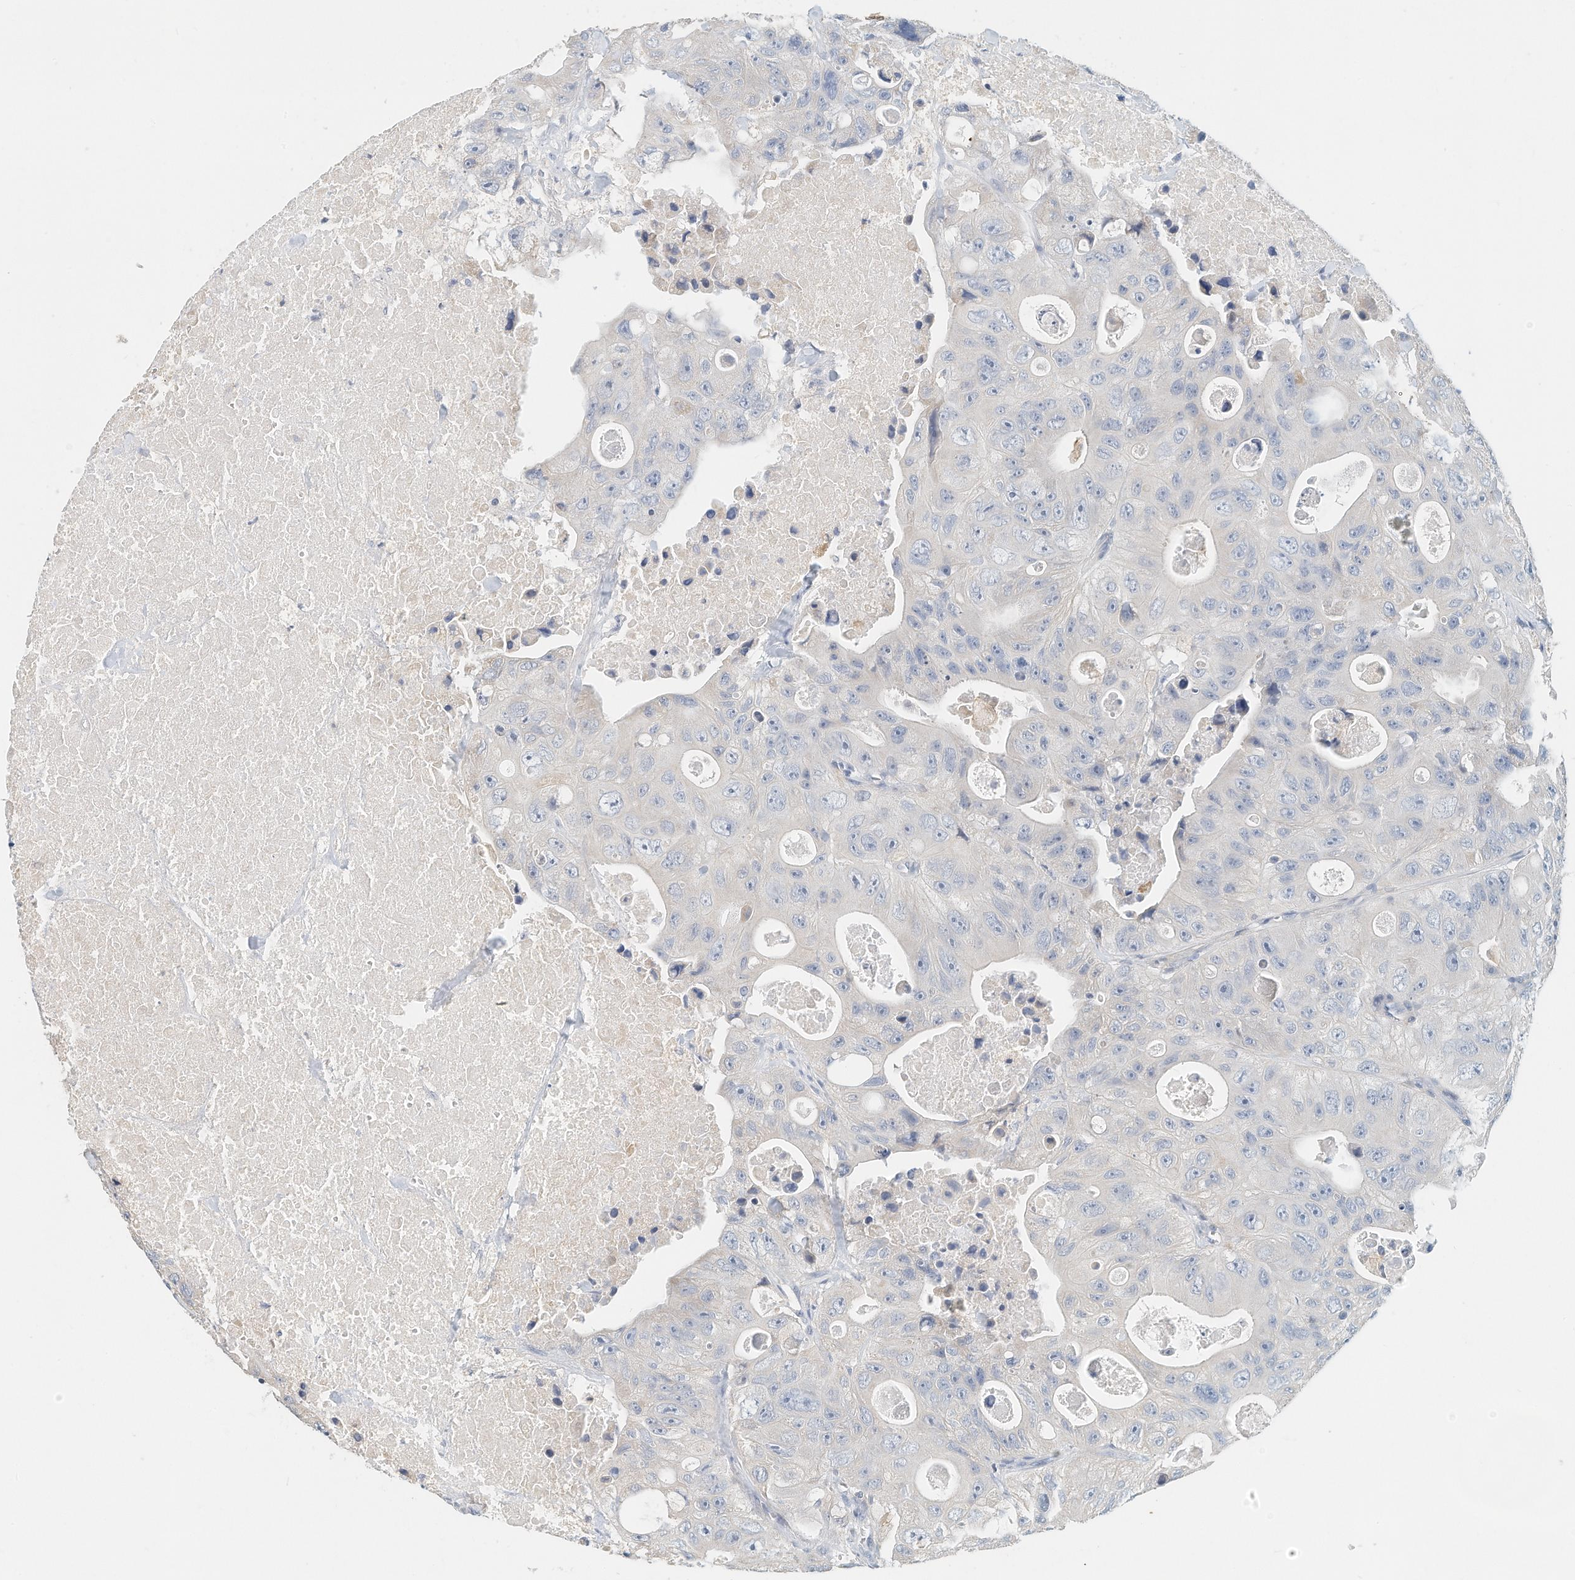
{"staining": {"intensity": "negative", "quantity": "none", "location": "none"}, "tissue": "colorectal cancer", "cell_type": "Tumor cells", "image_type": "cancer", "snomed": [{"axis": "morphology", "description": "Adenocarcinoma, NOS"}, {"axis": "topography", "description": "Colon"}], "caption": "This is an IHC histopathology image of colorectal cancer (adenocarcinoma). There is no expression in tumor cells.", "gene": "MICAL1", "patient": {"sex": "female", "age": 46}}